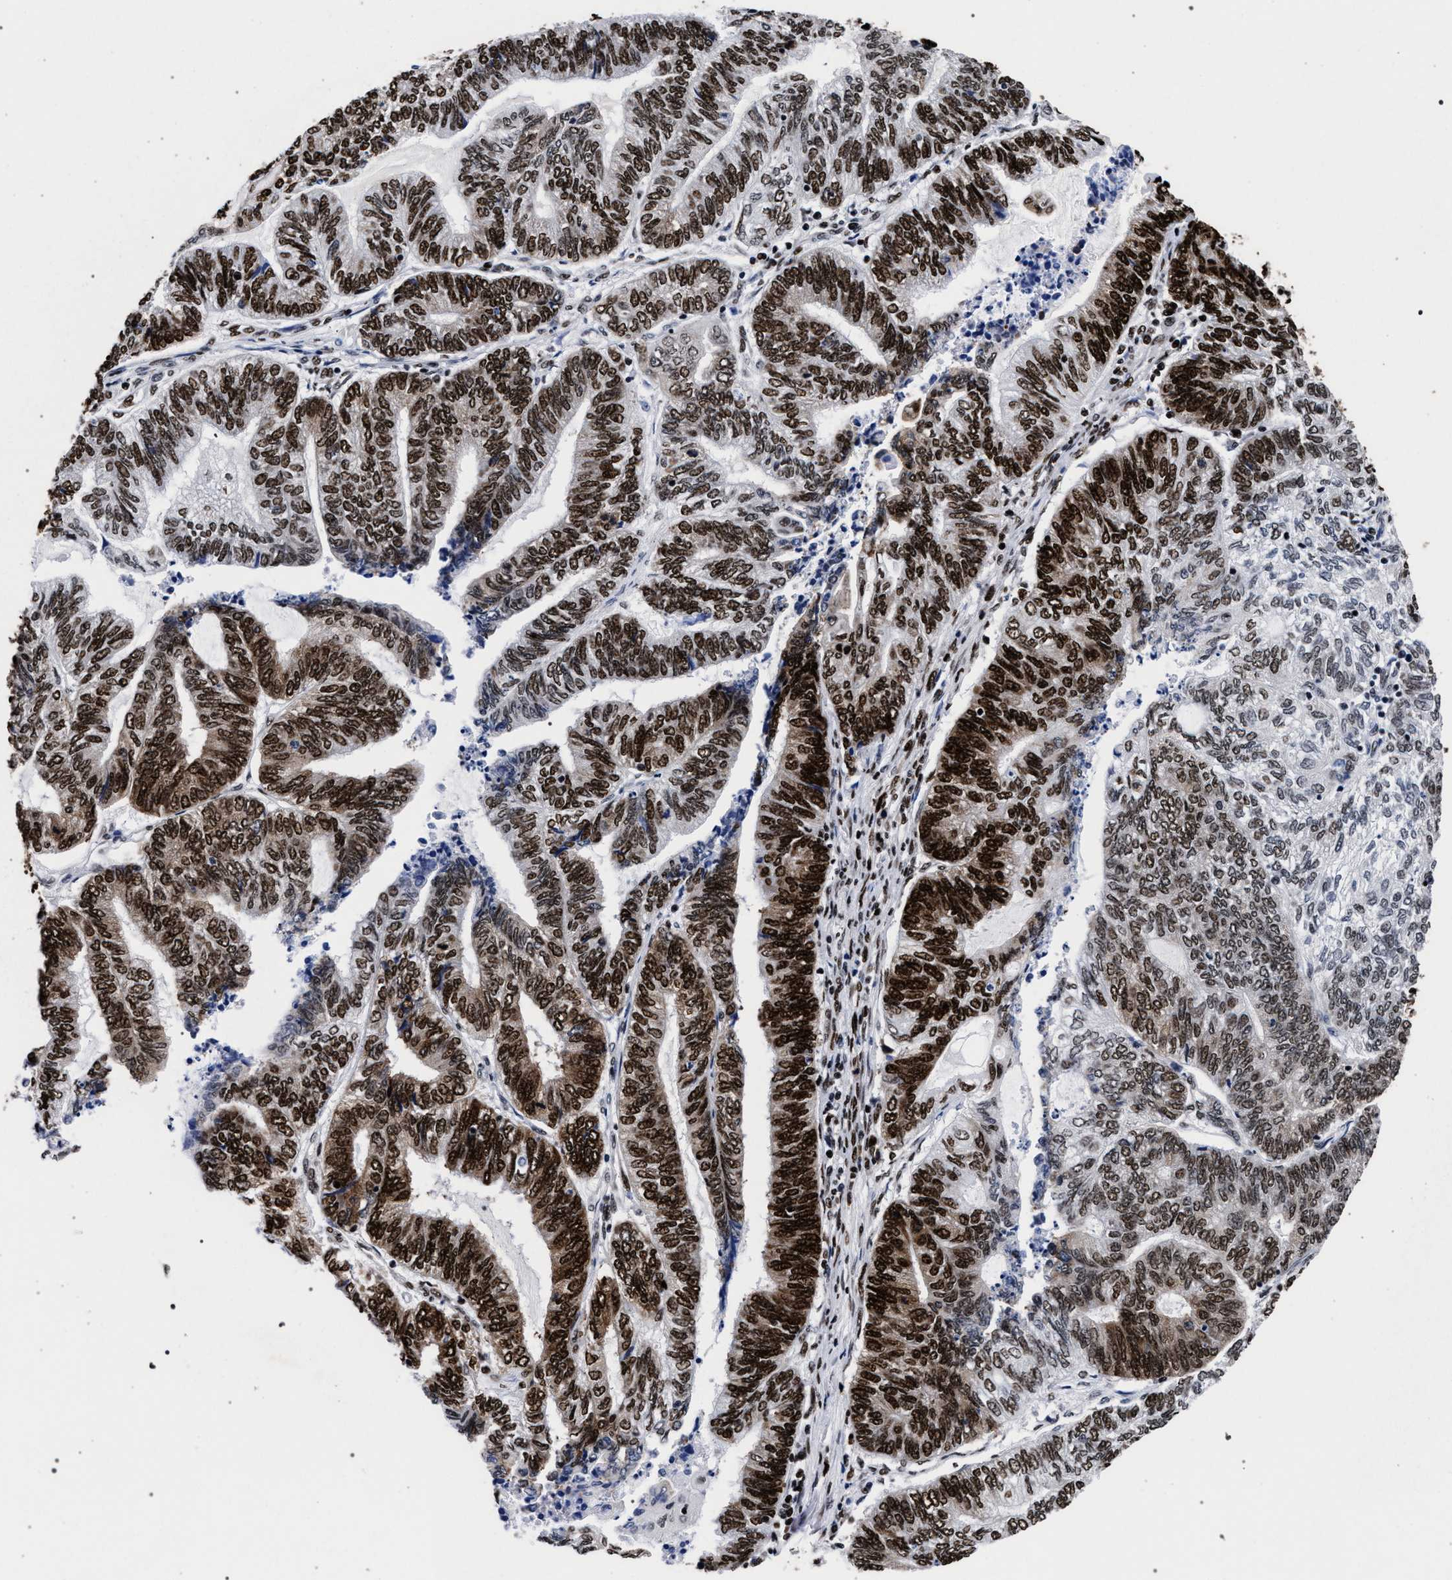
{"staining": {"intensity": "strong", "quantity": ">75%", "location": "nuclear"}, "tissue": "endometrial cancer", "cell_type": "Tumor cells", "image_type": "cancer", "snomed": [{"axis": "morphology", "description": "Adenocarcinoma, NOS"}, {"axis": "topography", "description": "Uterus"}, {"axis": "topography", "description": "Endometrium"}], "caption": "IHC (DAB) staining of endometrial cancer (adenocarcinoma) reveals strong nuclear protein staining in approximately >75% of tumor cells.", "gene": "HNRNPA1", "patient": {"sex": "female", "age": 70}}